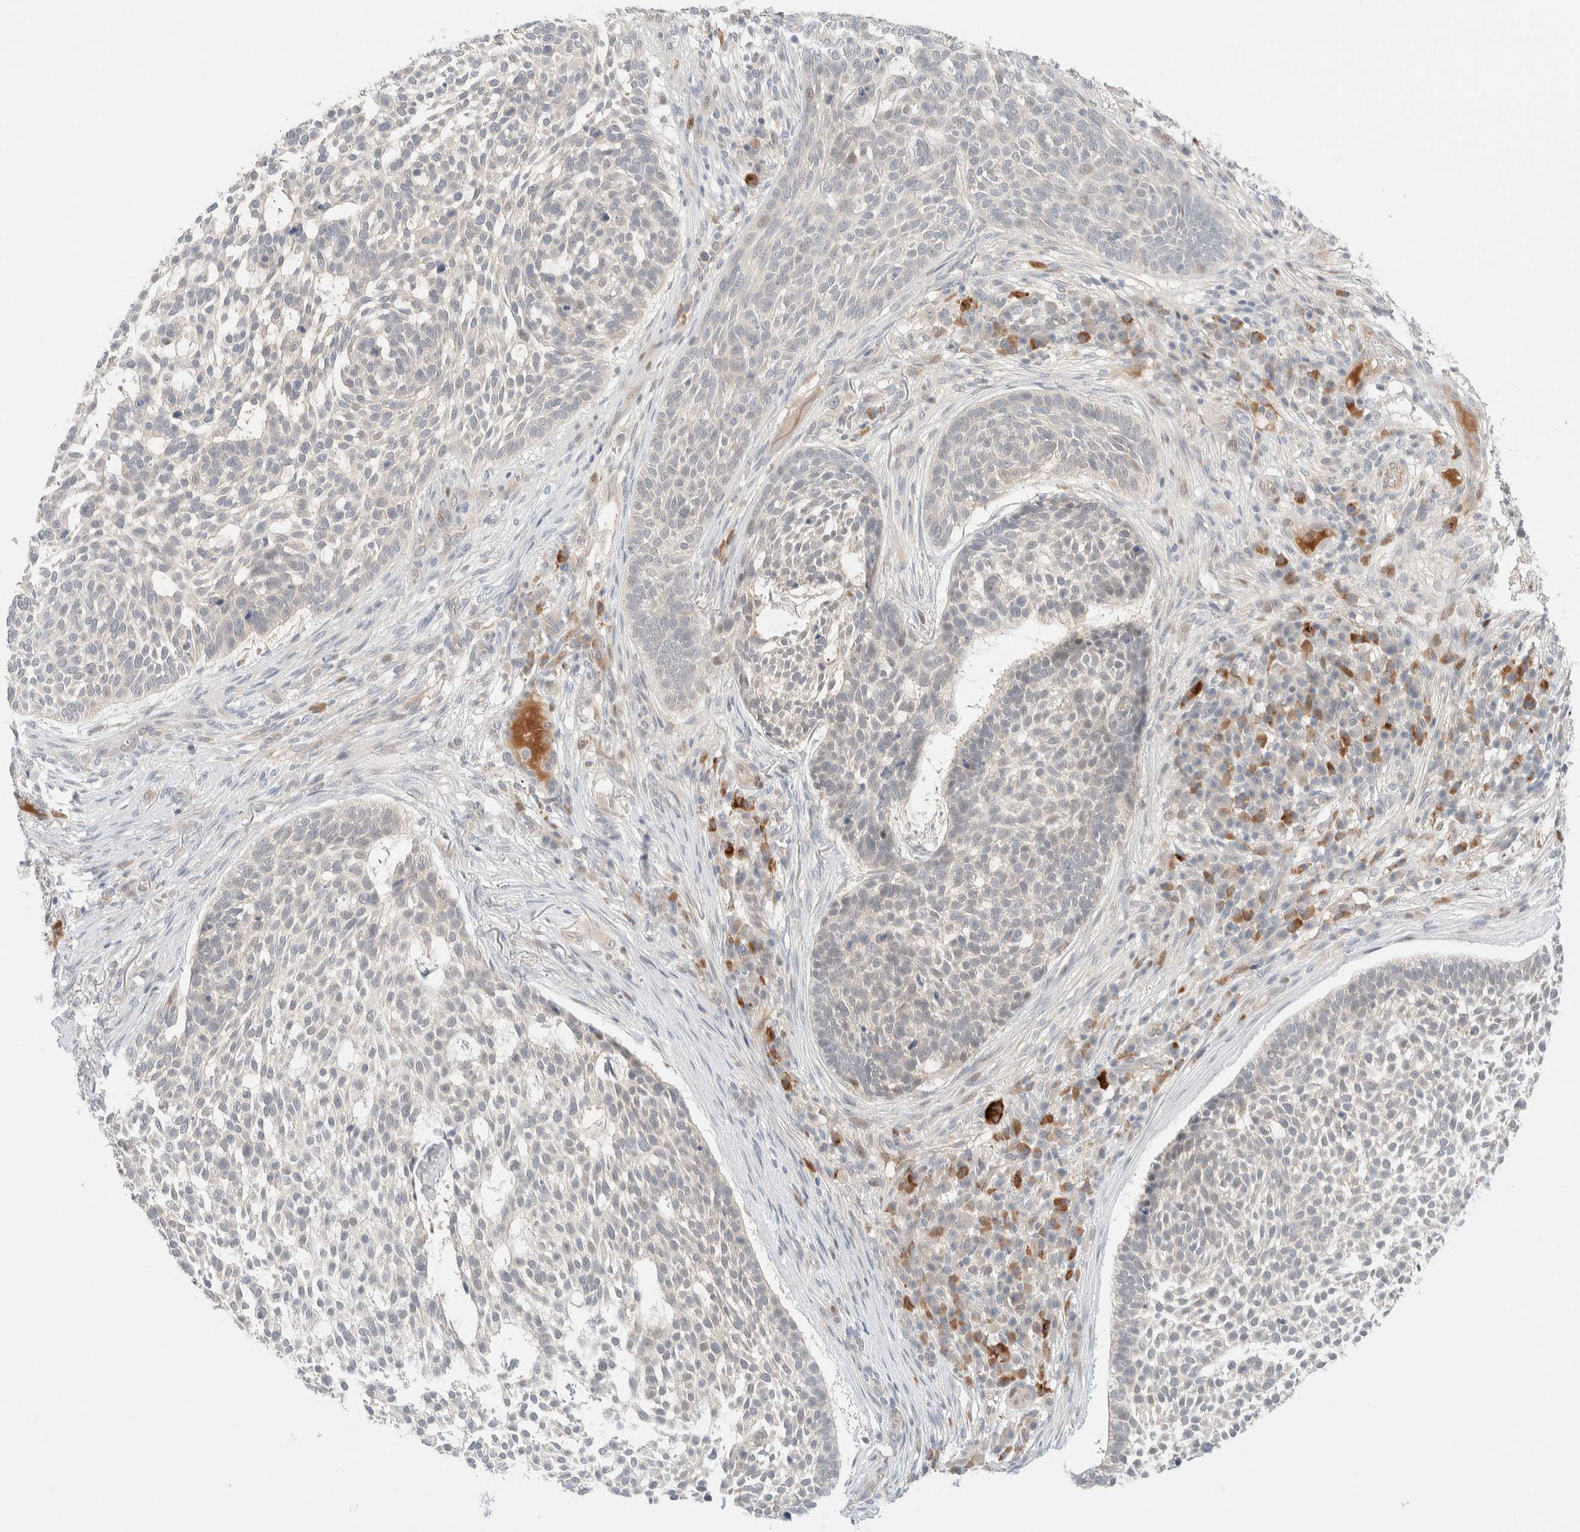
{"staining": {"intensity": "negative", "quantity": "none", "location": "none"}, "tissue": "skin cancer", "cell_type": "Tumor cells", "image_type": "cancer", "snomed": [{"axis": "morphology", "description": "Basal cell carcinoma"}, {"axis": "topography", "description": "Skin"}], "caption": "Image shows no protein staining in tumor cells of skin cancer (basal cell carcinoma) tissue.", "gene": "CHKA", "patient": {"sex": "female", "age": 64}}